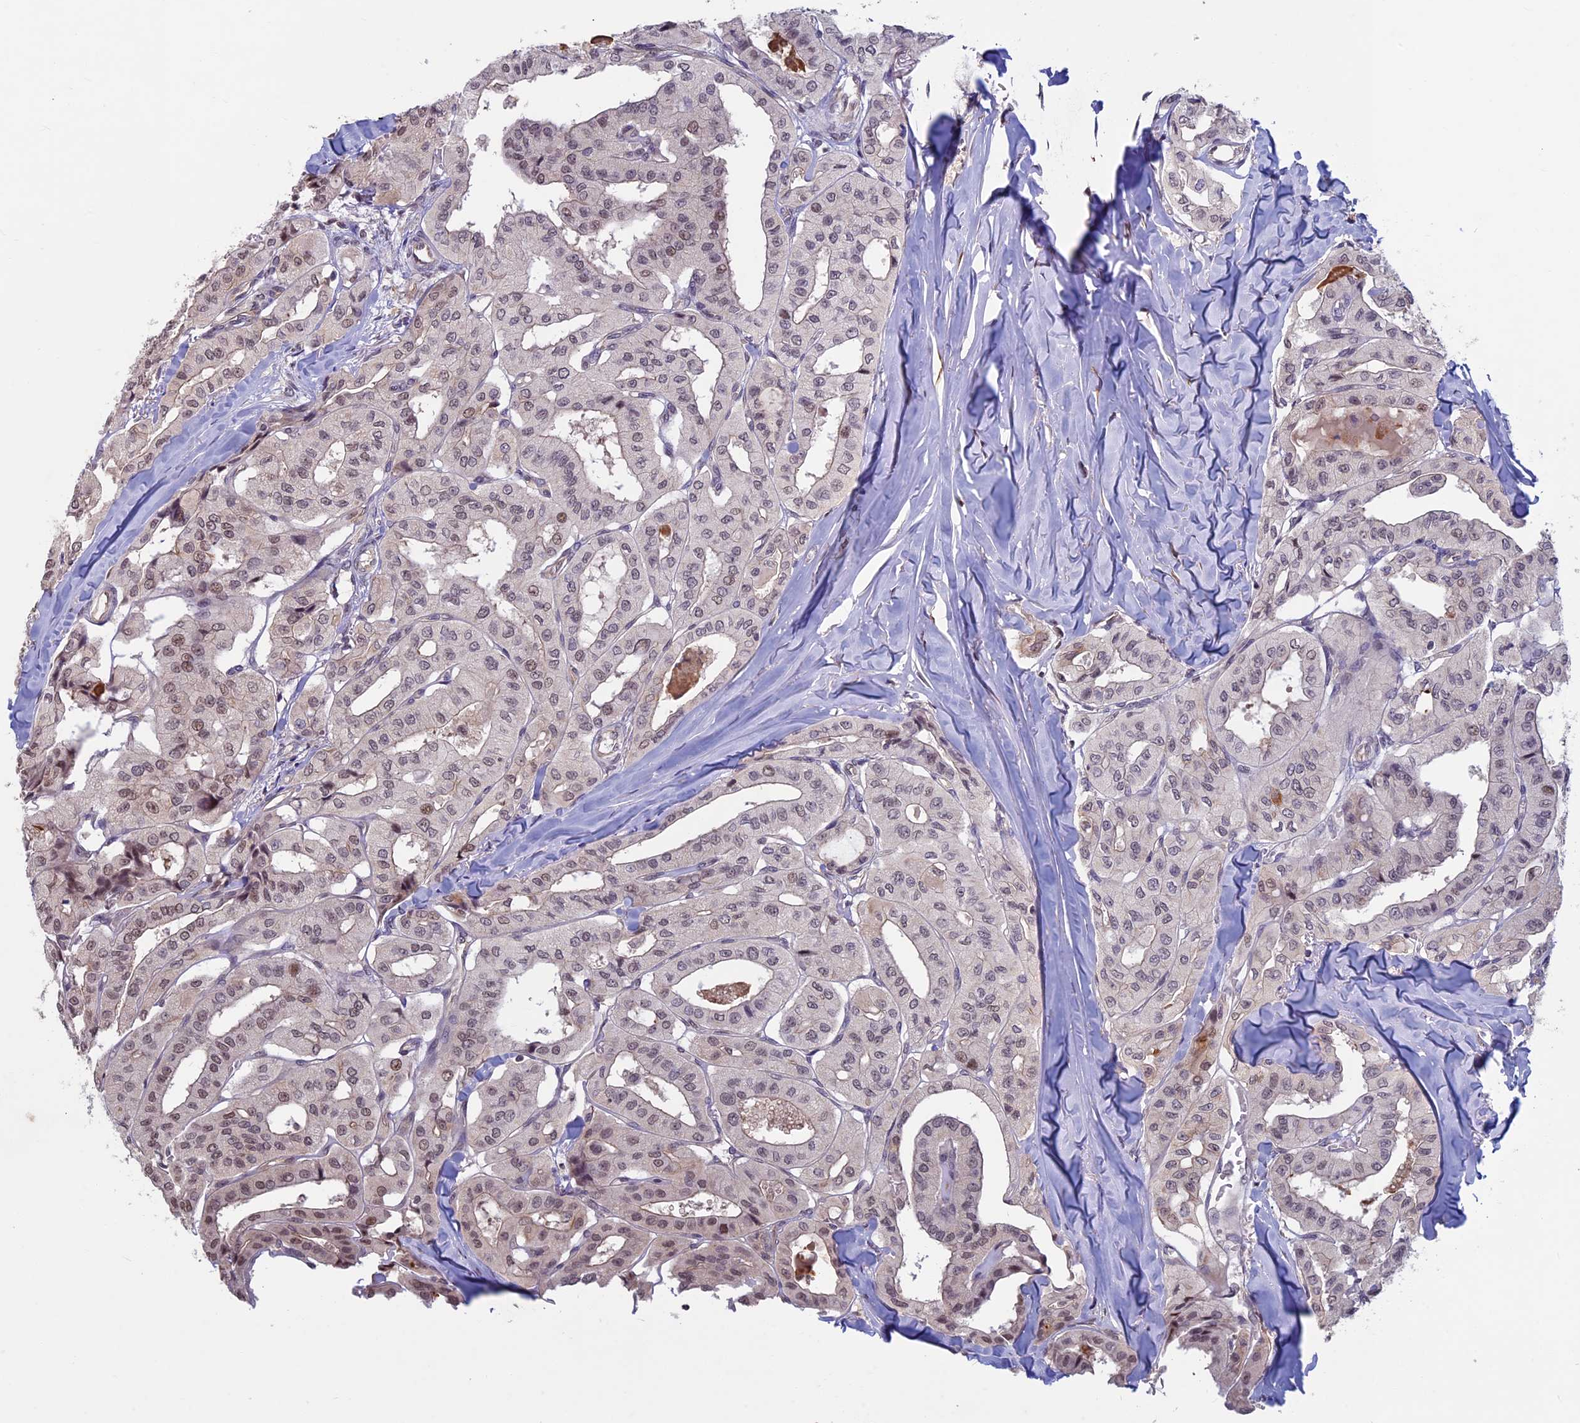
{"staining": {"intensity": "weak", "quantity": ">75%", "location": "nuclear"}, "tissue": "thyroid cancer", "cell_type": "Tumor cells", "image_type": "cancer", "snomed": [{"axis": "morphology", "description": "Papillary adenocarcinoma, NOS"}, {"axis": "topography", "description": "Thyroid gland"}], "caption": "Brown immunohistochemical staining in human thyroid papillary adenocarcinoma demonstrates weak nuclear staining in approximately >75% of tumor cells.", "gene": "SPIRE1", "patient": {"sex": "female", "age": 59}}